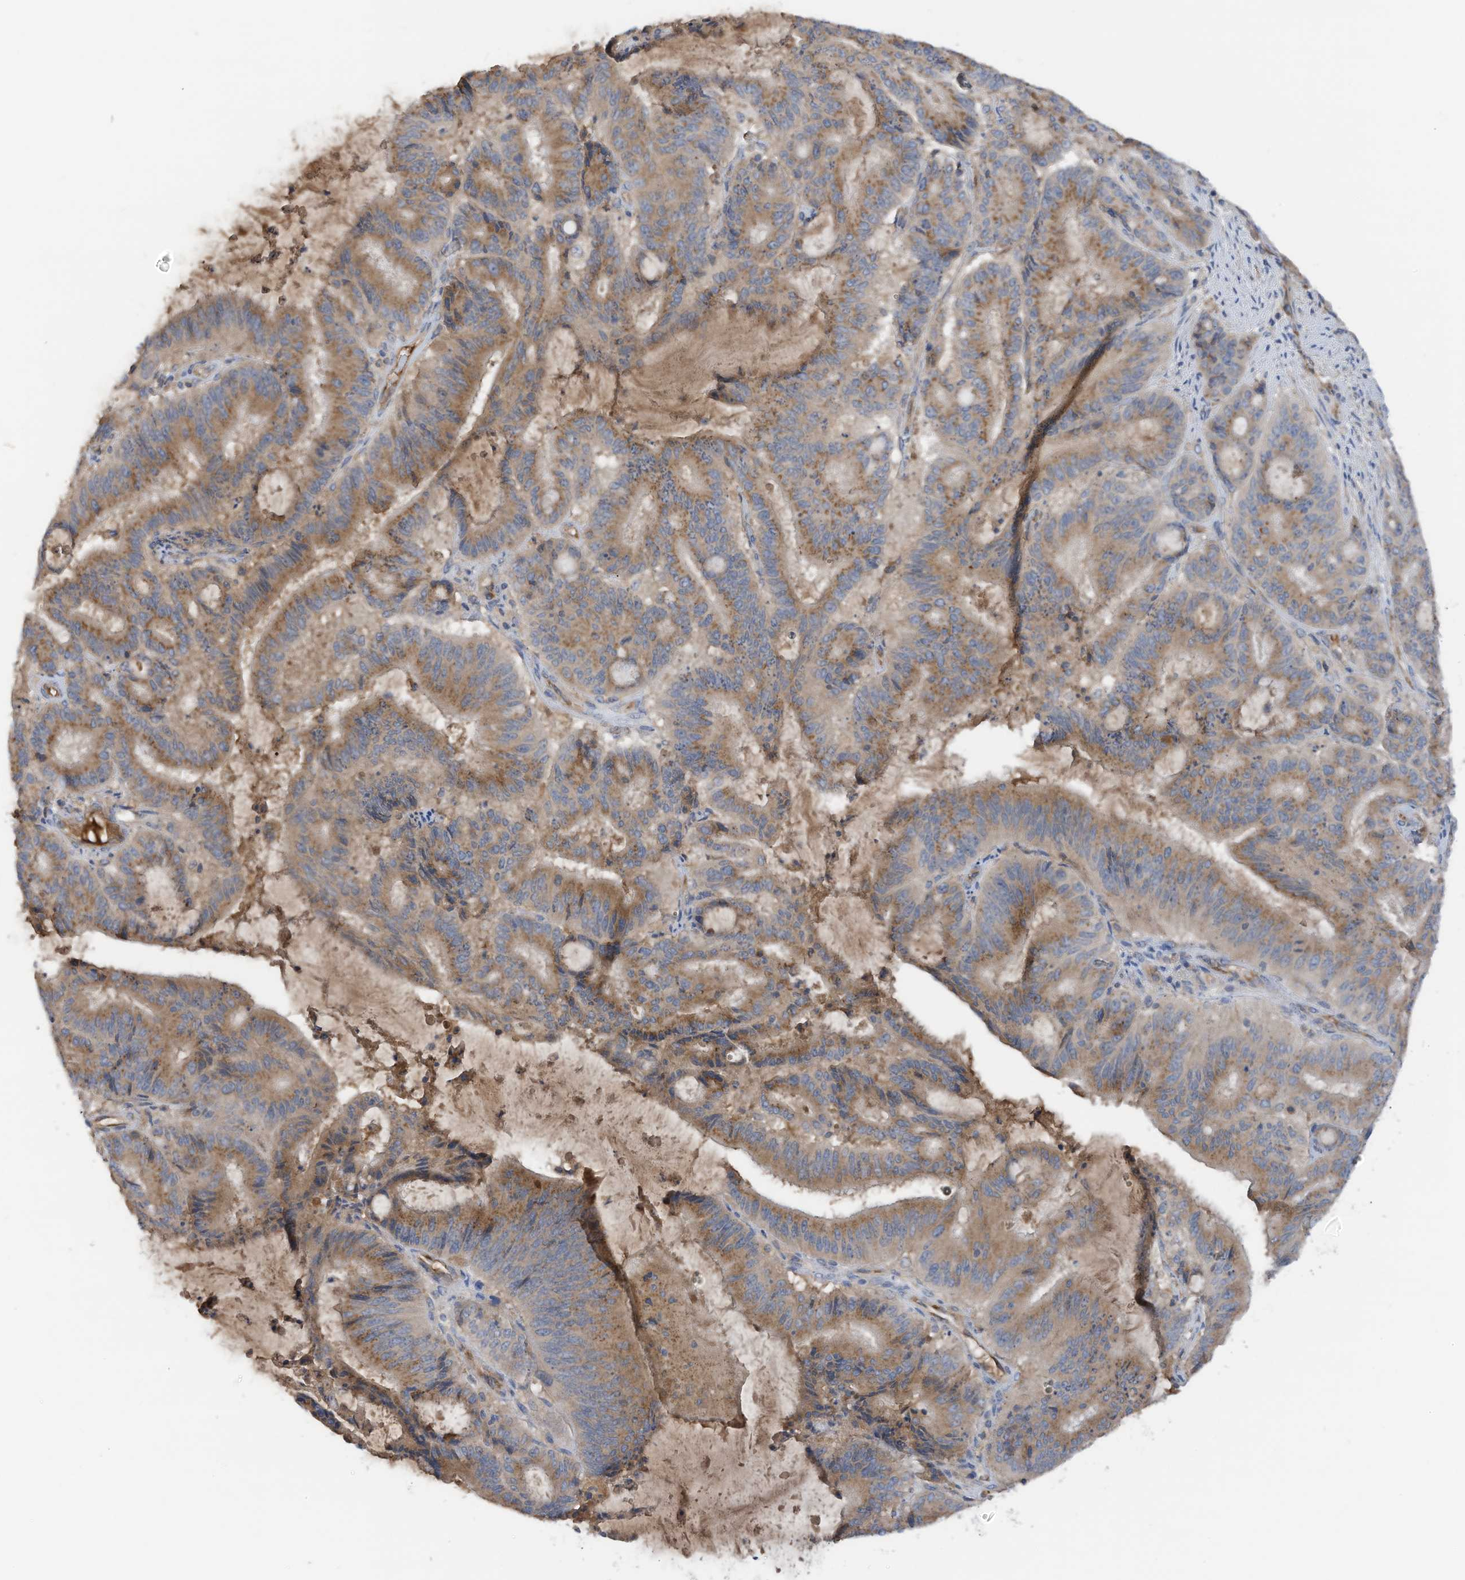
{"staining": {"intensity": "moderate", "quantity": ">75%", "location": "cytoplasmic/membranous"}, "tissue": "liver cancer", "cell_type": "Tumor cells", "image_type": "cancer", "snomed": [{"axis": "morphology", "description": "Normal tissue, NOS"}, {"axis": "morphology", "description": "Cholangiocarcinoma"}, {"axis": "topography", "description": "Liver"}, {"axis": "topography", "description": "Peripheral nerve tissue"}], "caption": "Liver cancer was stained to show a protein in brown. There is medium levels of moderate cytoplasmic/membranous positivity in about >75% of tumor cells.", "gene": "SLC5A11", "patient": {"sex": "female", "age": 73}}